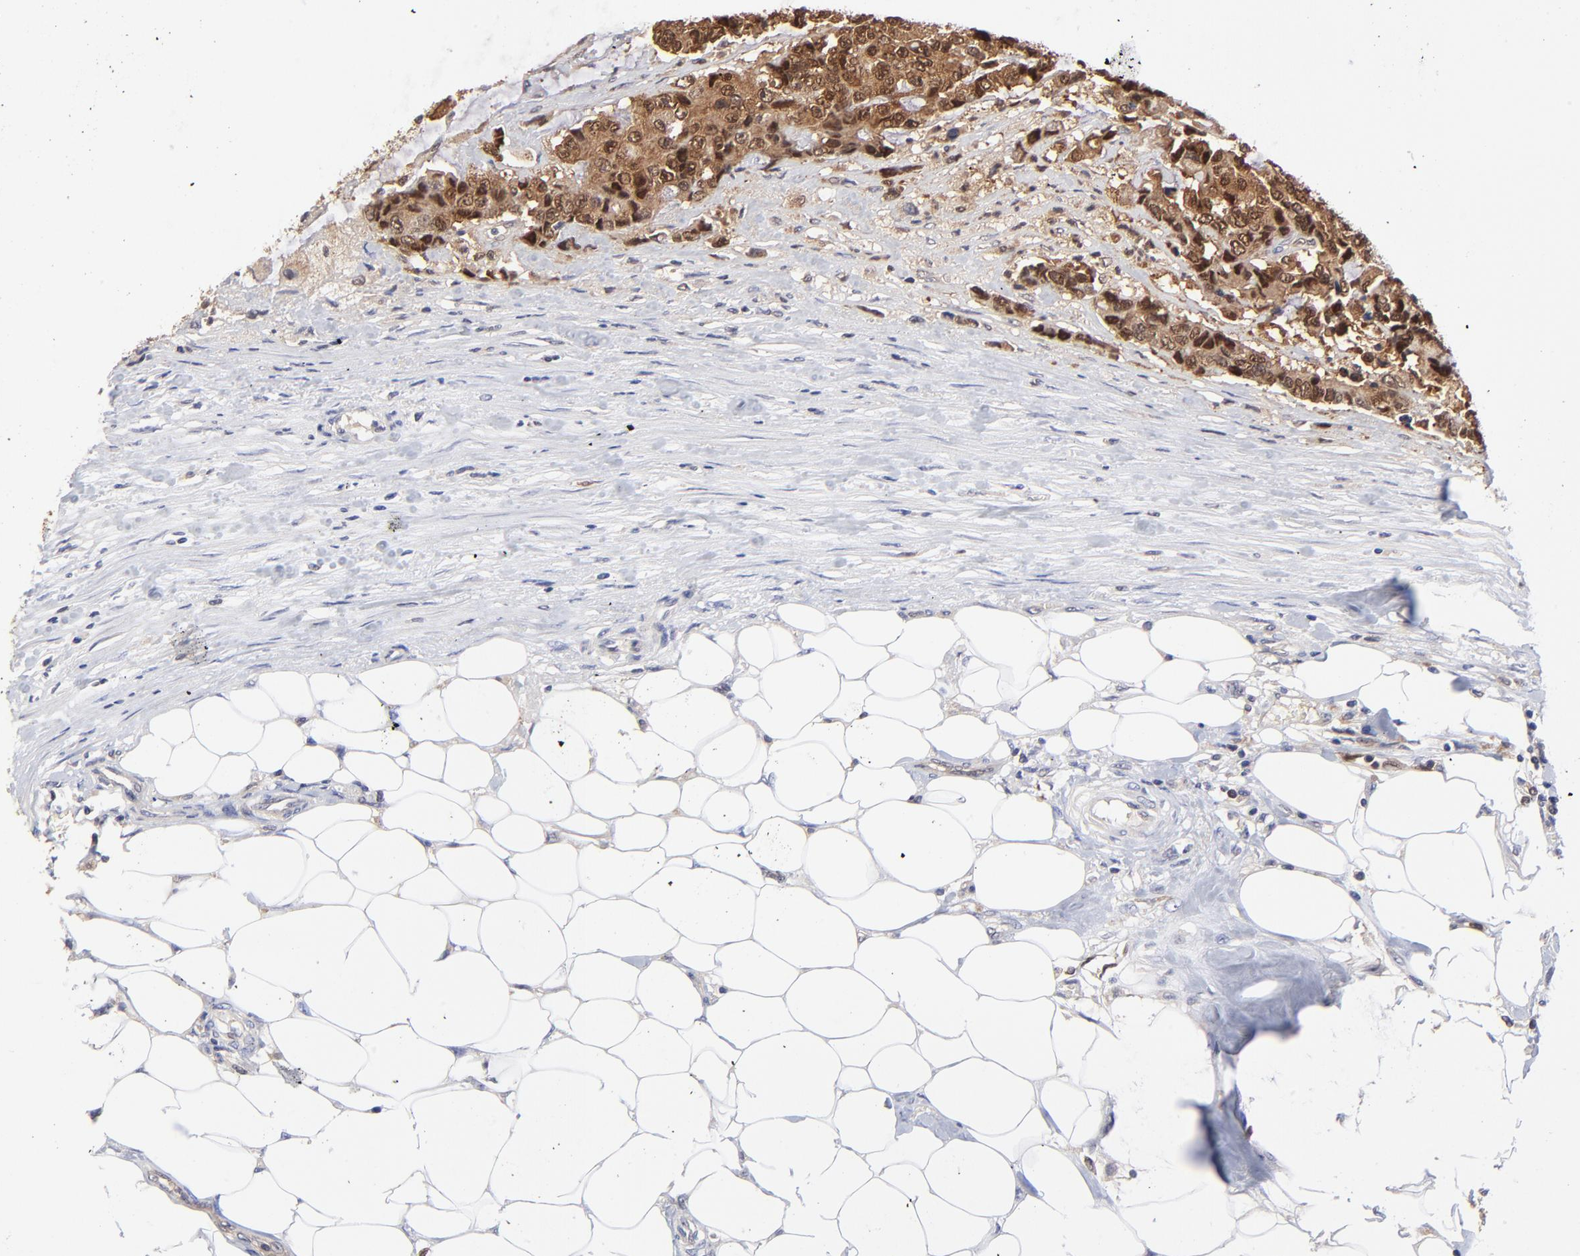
{"staining": {"intensity": "moderate", "quantity": ">75%", "location": "cytoplasmic/membranous,nuclear"}, "tissue": "colorectal cancer", "cell_type": "Tumor cells", "image_type": "cancer", "snomed": [{"axis": "morphology", "description": "Adenocarcinoma, NOS"}, {"axis": "topography", "description": "Colon"}], "caption": "Protein staining of colorectal cancer tissue shows moderate cytoplasmic/membranous and nuclear expression in approximately >75% of tumor cells. Immunohistochemistry stains the protein in brown and the nuclei are stained blue.", "gene": "DCTPP1", "patient": {"sex": "female", "age": 86}}